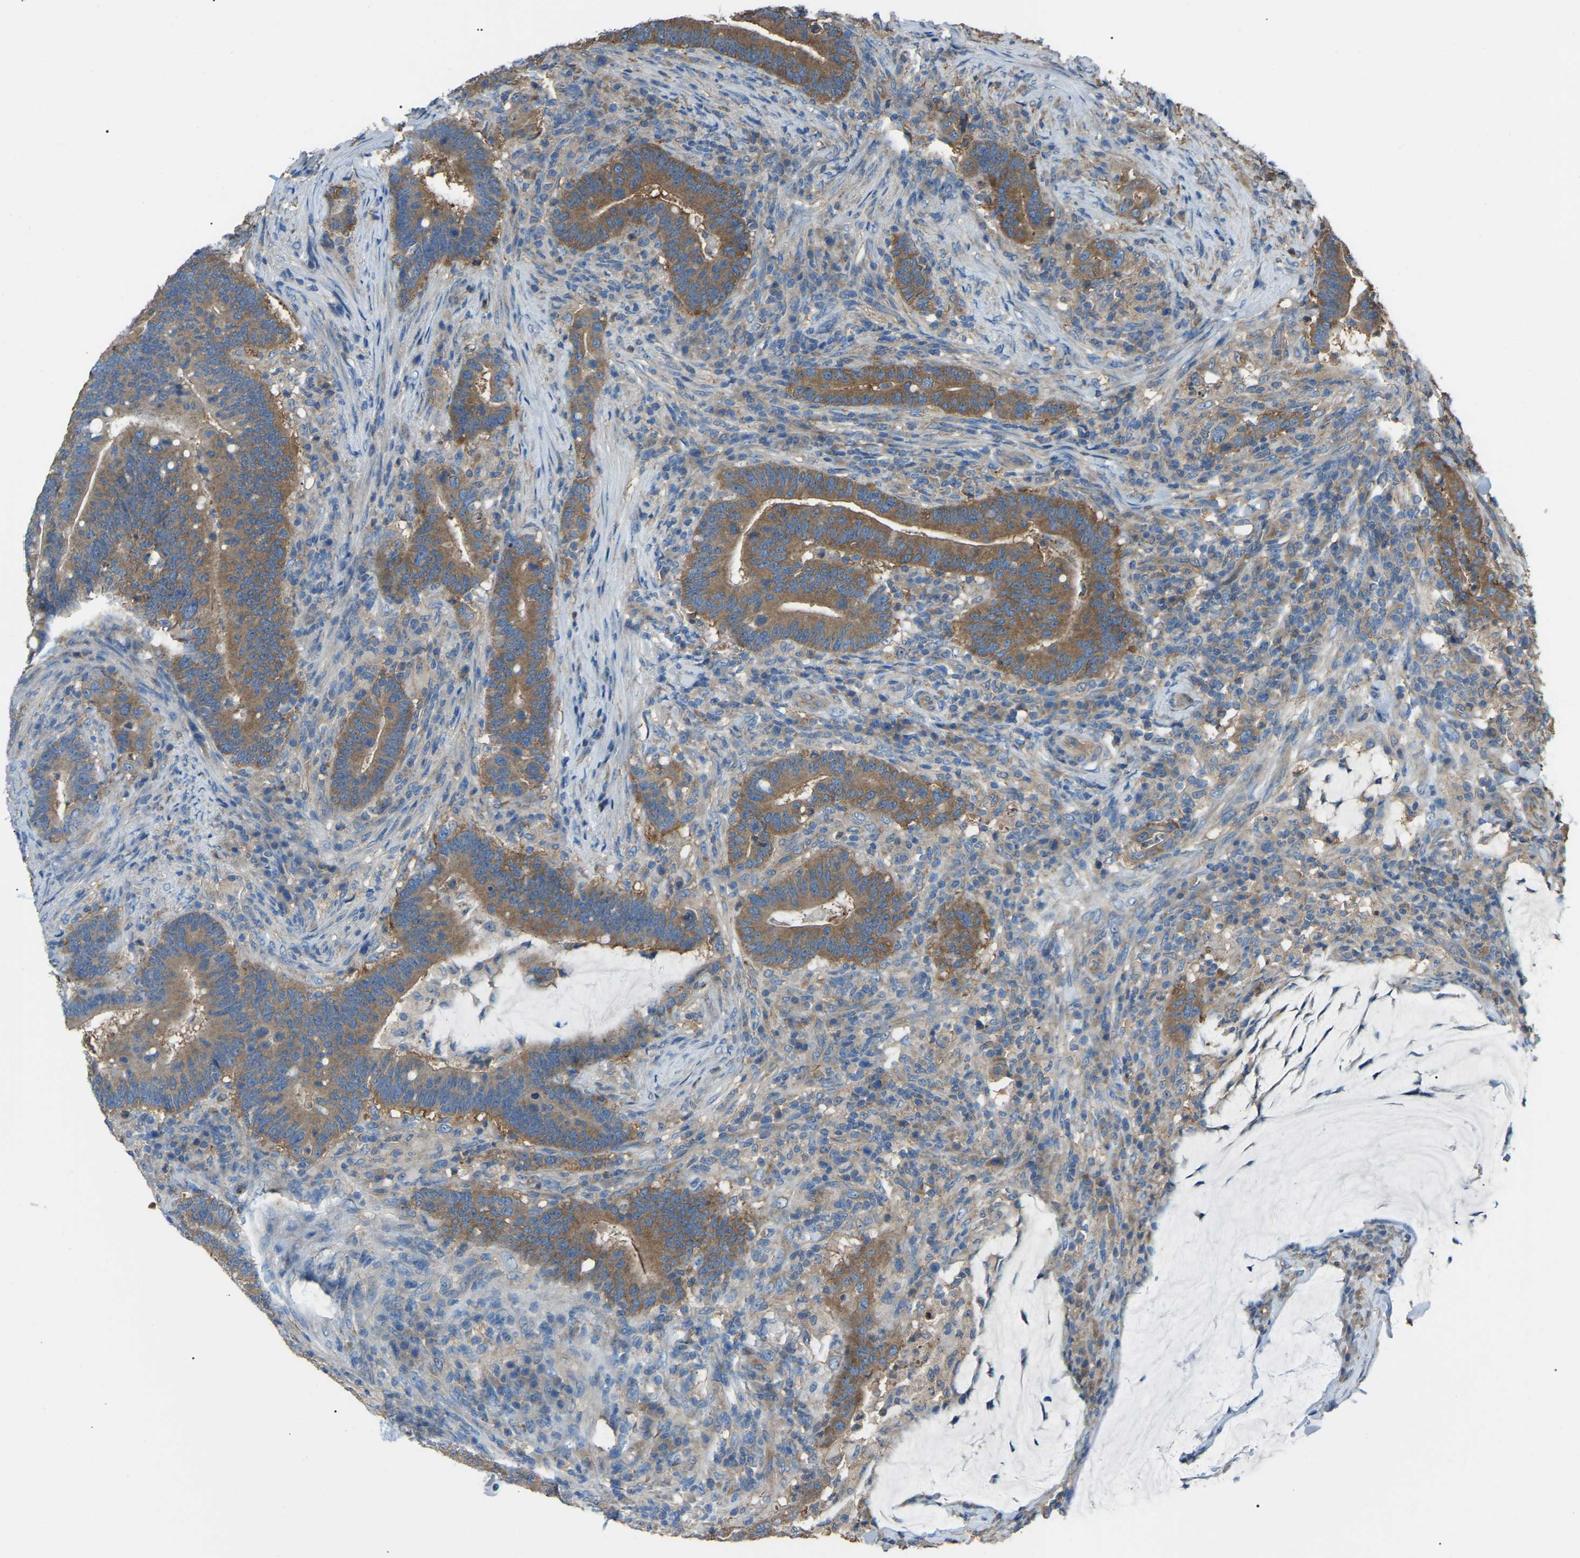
{"staining": {"intensity": "strong", "quantity": ">75%", "location": "cytoplasmic/membranous"}, "tissue": "colorectal cancer", "cell_type": "Tumor cells", "image_type": "cancer", "snomed": [{"axis": "morphology", "description": "Normal tissue, NOS"}, {"axis": "morphology", "description": "Adenocarcinoma, NOS"}, {"axis": "topography", "description": "Colon"}], "caption": "DAB (3,3'-diaminobenzidine) immunohistochemical staining of human adenocarcinoma (colorectal) displays strong cytoplasmic/membranous protein staining in about >75% of tumor cells.", "gene": "AIMP1", "patient": {"sex": "female", "age": 66}}